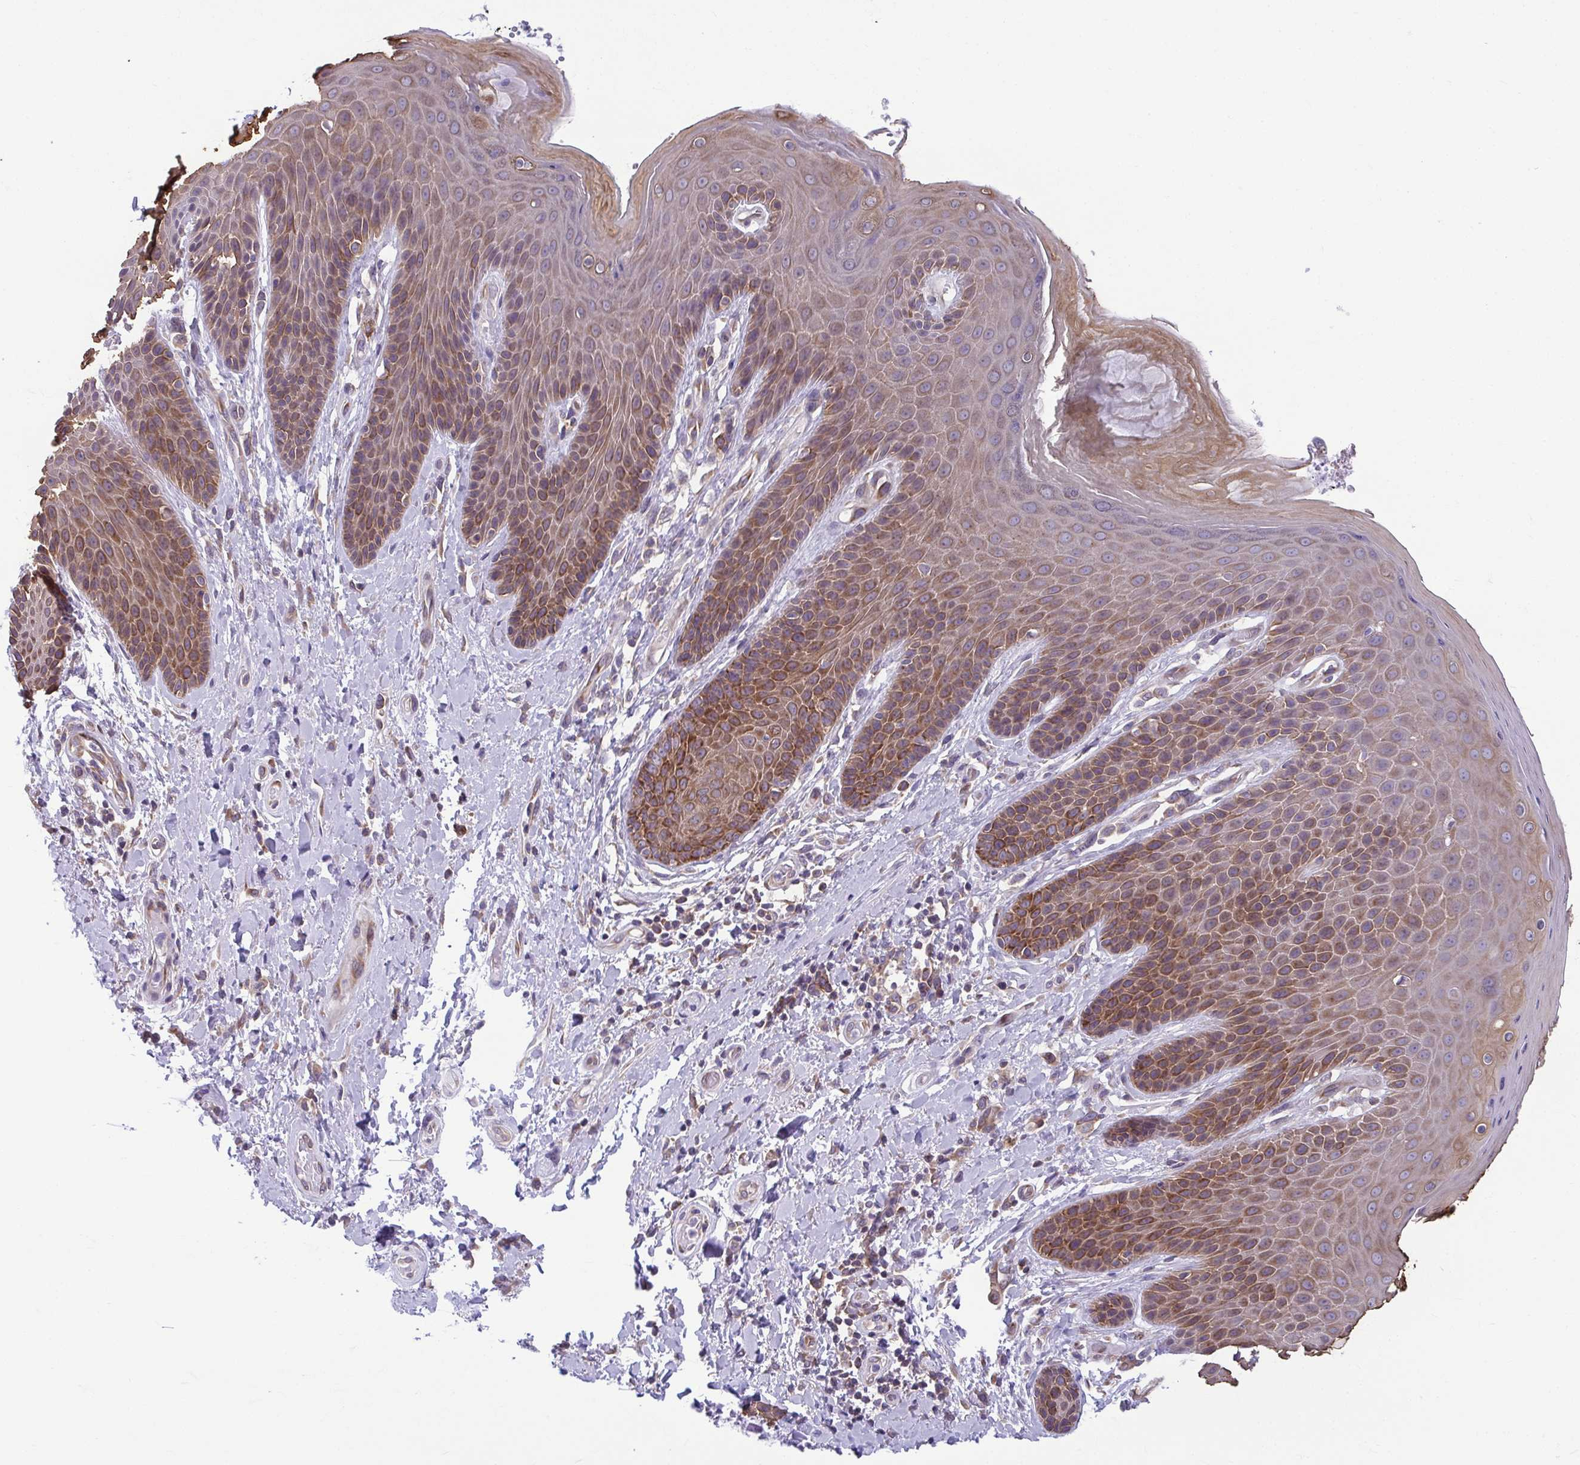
{"staining": {"intensity": "moderate", "quantity": ">75%", "location": "cytoplasmic/membranous"}, "tissue": "skin", "cell_type": "Epidermal cells", "image_type": "normal", "snomed": [{"axis": "morphology", "description": "Normal tissue, NOS"}, {"axis": "topography", "description": "Anal"}, {"axis": "topography", "description": "Peripheral nerve tissue"}], "caption": "Benign skin was stained to show a protein in brown. There is medium levels of moderate cytoplasmic/membranous positivity in about >75% of epidermal cells. (Stains: DAB (3,3'-diaminobenzidine) in brown, nuclei in blue, Microscopy: brightfield microscopy at high magnification).", "gene": "TMEM108", "patient": {"sex": "male", "age": 51}}